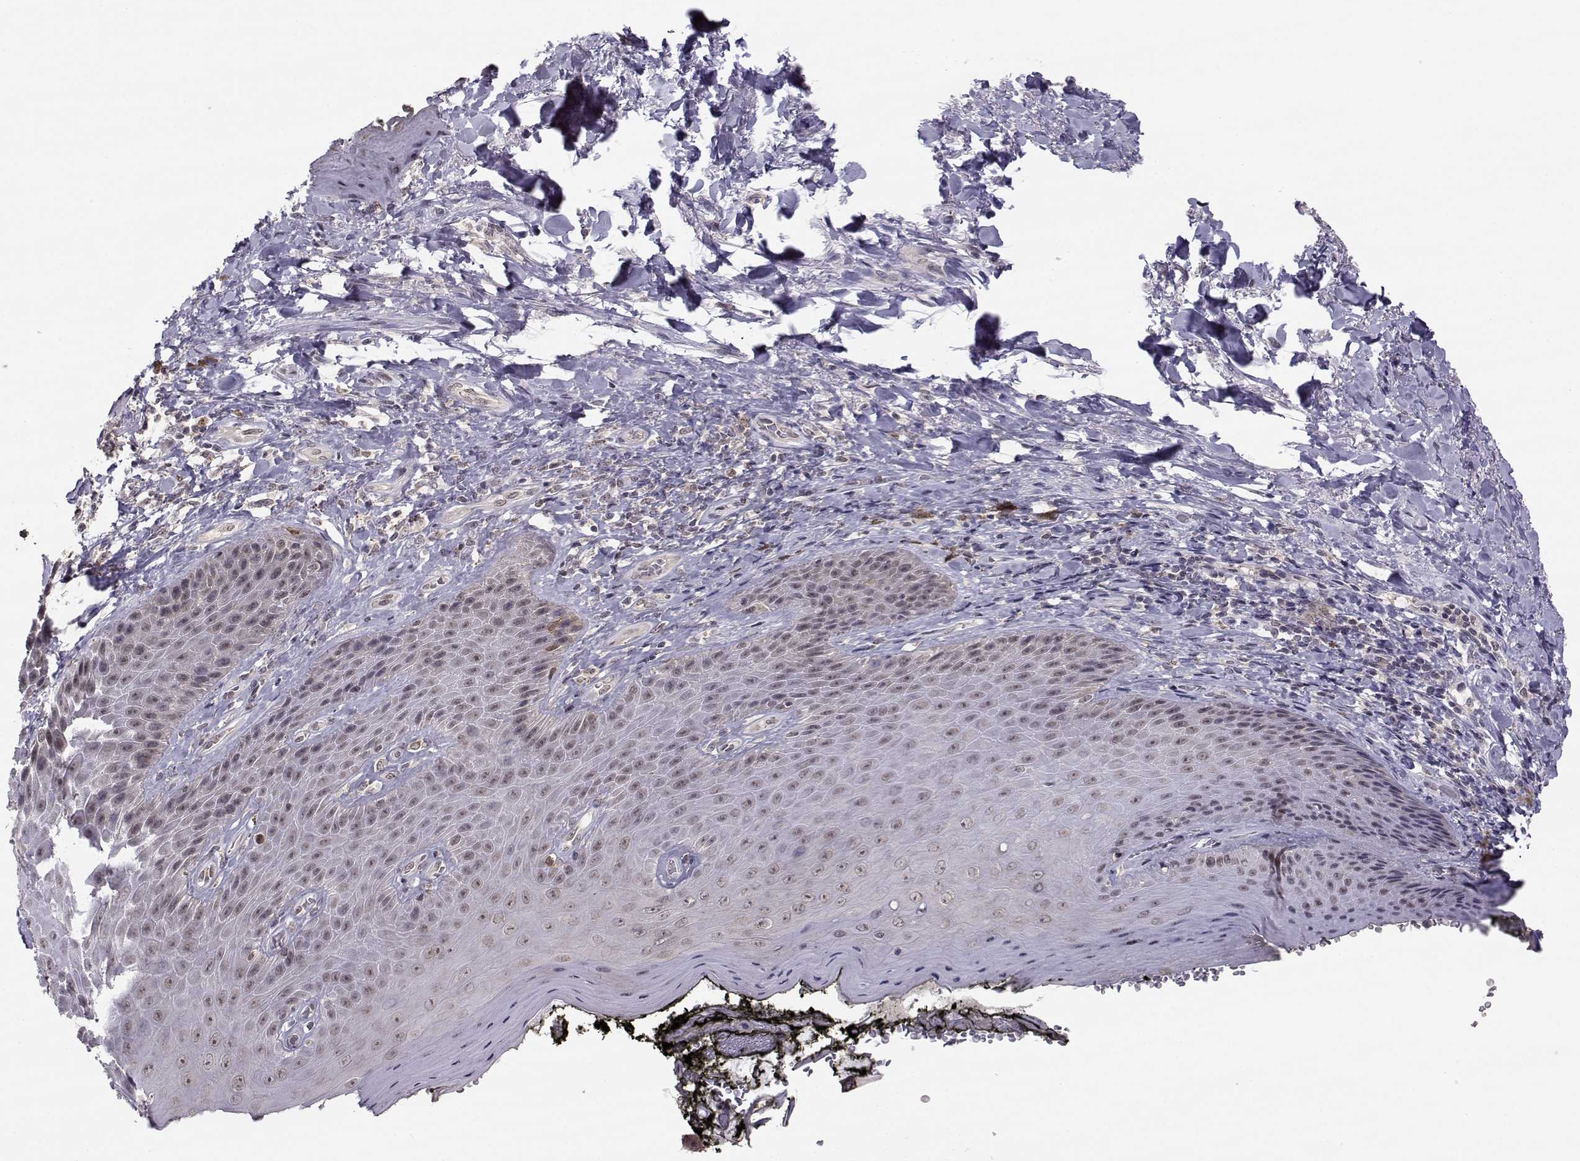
{"staining": {"intensity": "weak", "quantity": "25%-75%", "location": "nuclear"}, "tissue": "skin", "cell_type": "Epidermal cells", "image_type": "normal", "snomed": [{"axis": "morphology", "description": "Normal tissue, NOS"}, {"axis": "topography", "description": "Anal"}, {"axis": "topography", "description": "Peripheral nerve tissue"}], "caption": "A micrograph of skin stained for a protein displays weak nuclear brown staining in epidermal cells.", "gene": "KIF13B", "patient": {"sex": "male", "age": 53}}